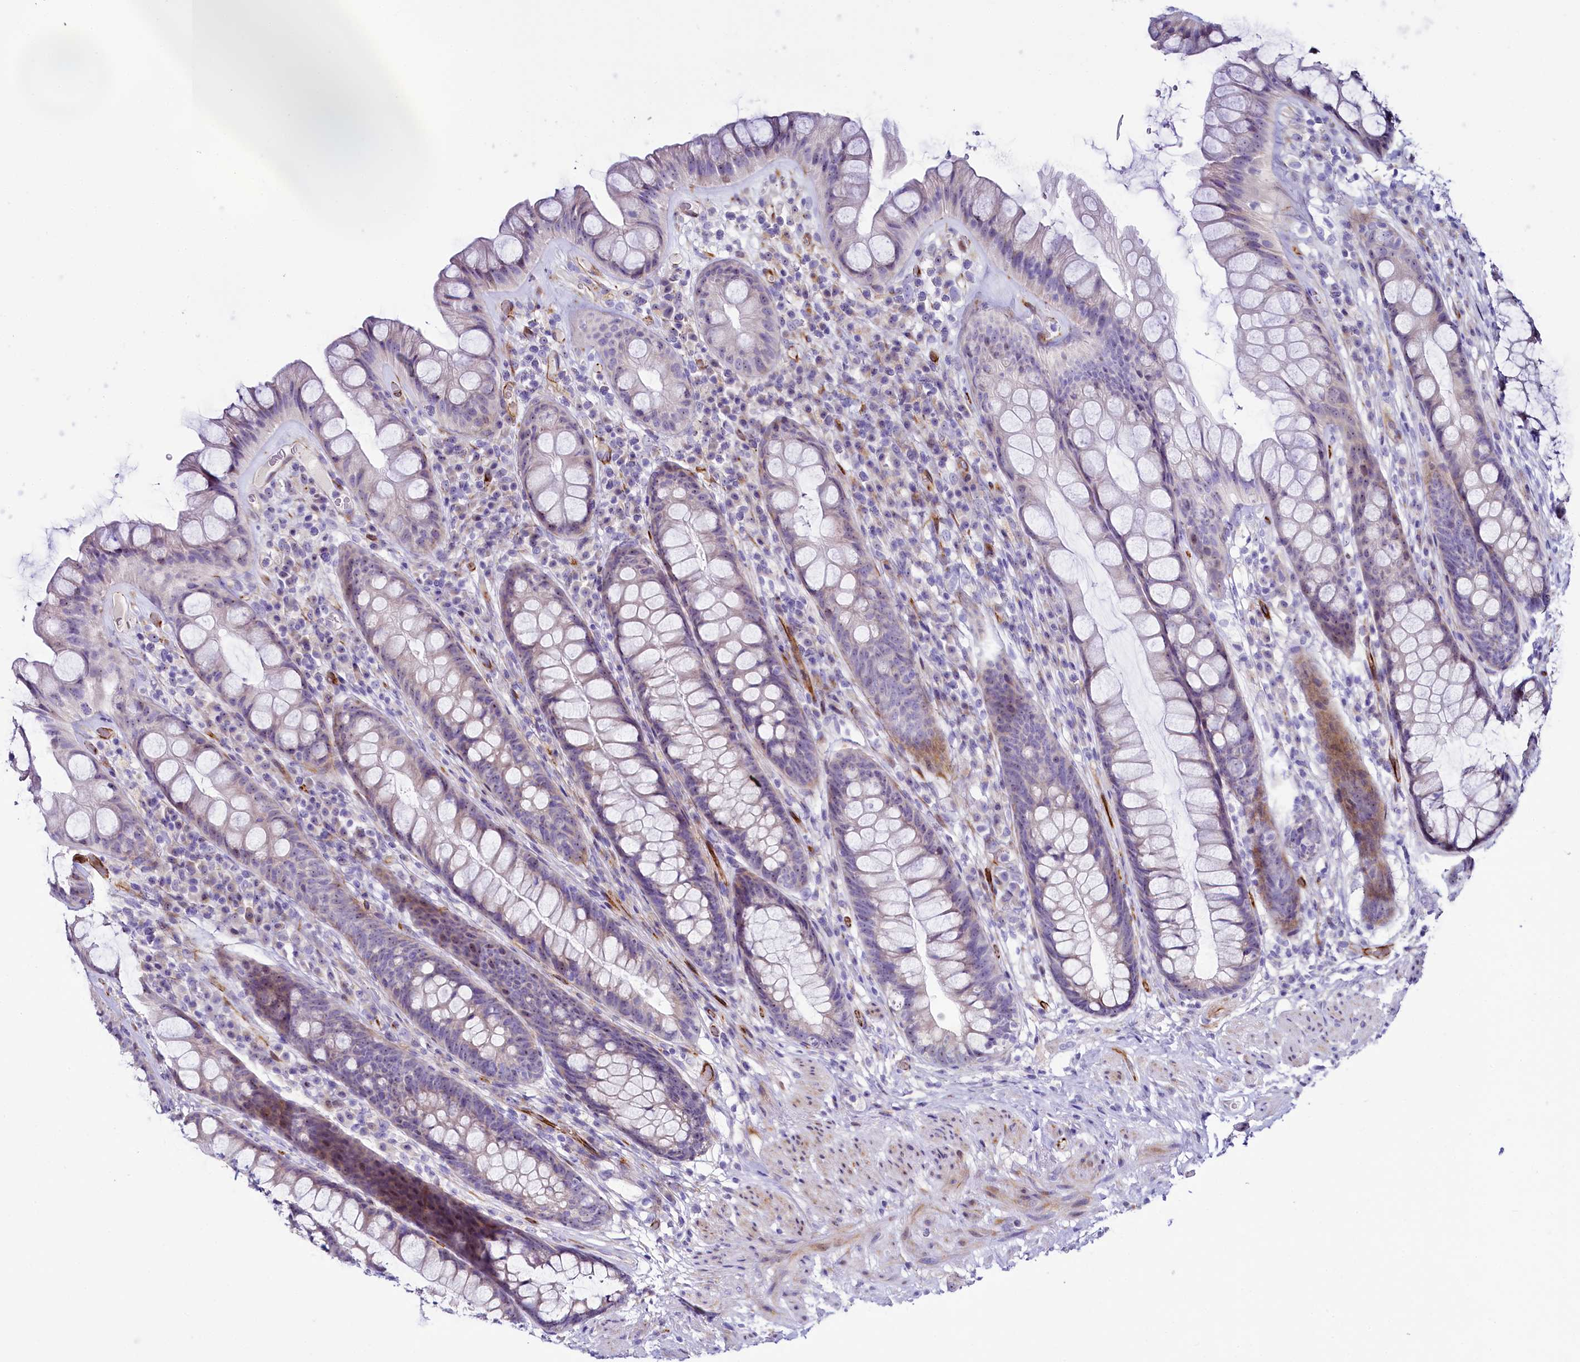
{"staining": {"intensity": "weak", "quantity": "<25%", "location": "cytoplasmic/membranous,nuclear"}, "tissue": "rectum", "cell_type": "Glandular cells", "image_type": "normal", "snomed": [{"axis": "morphology", "description": "Normal tissue, NOS"}, {"axis": "topography", "description": "Rectum"}], "caption": "Photomicrograph shows no protein expression in glandular cells of benign rectum.", "gene": "SH3TC2", "patient": {"sex": "male", "age": 74}}